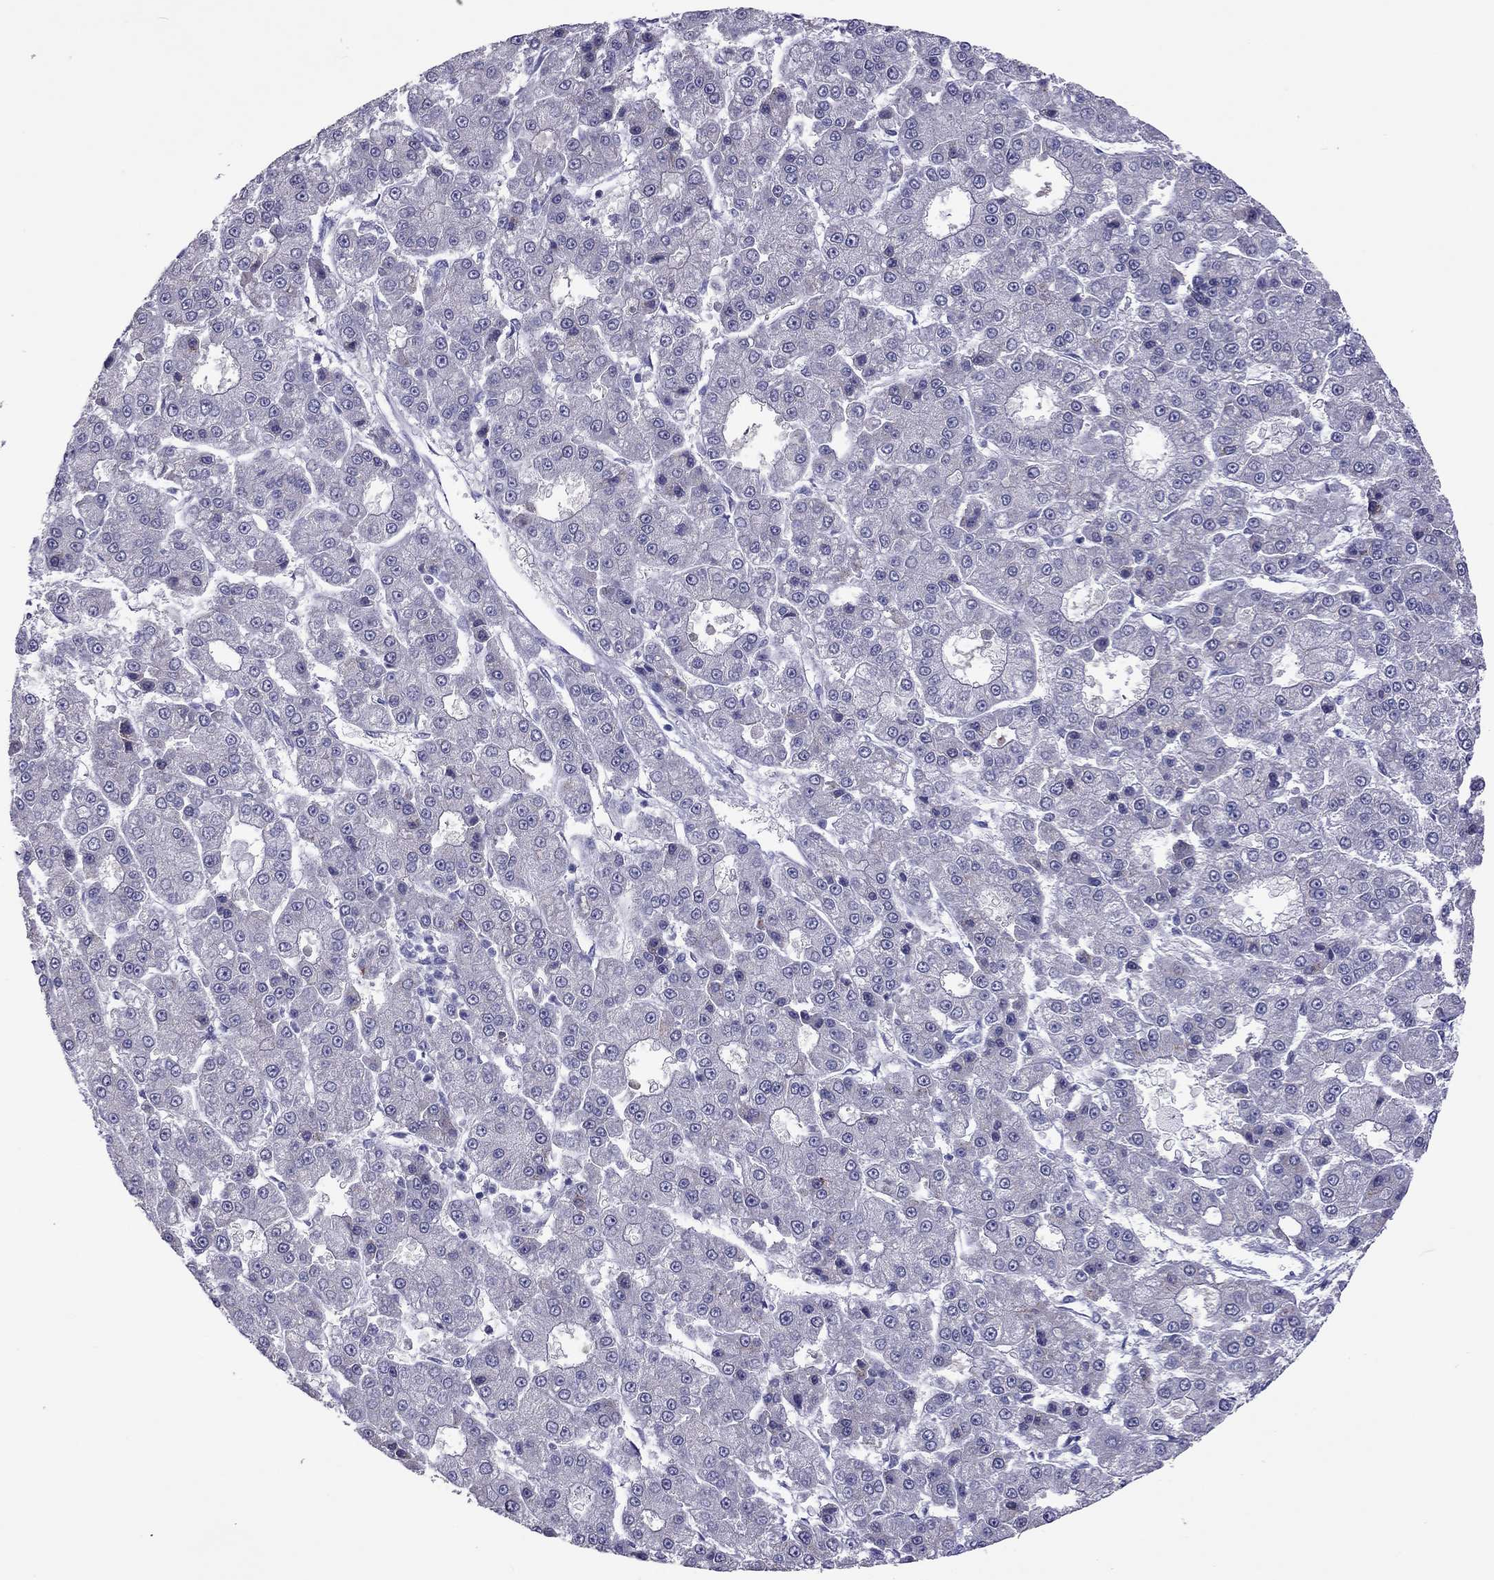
{"staining": {"intensity": "negative", "quantity": "none", "location": "none"}, "tissue": "liver cancer", "cell_type": "Tumor cells", "image_type": "cancer", "snomed": [{"axis": "morphology", "description": "Carcinoma, Hepatocellular, NOS"}, {"axis": "topography", "description": "Liver"}], "caption": "Hepatocellular carcinoma (liver) was stained to show a protein in brown. There is no significant positivity in tumor cells. (DAB (3,3'-diaminobenzidine) immunohistochemistry (IHC), high magnification).", "gene": "PPP1R3A", "patient": {"sex": "male", "age": 70}}